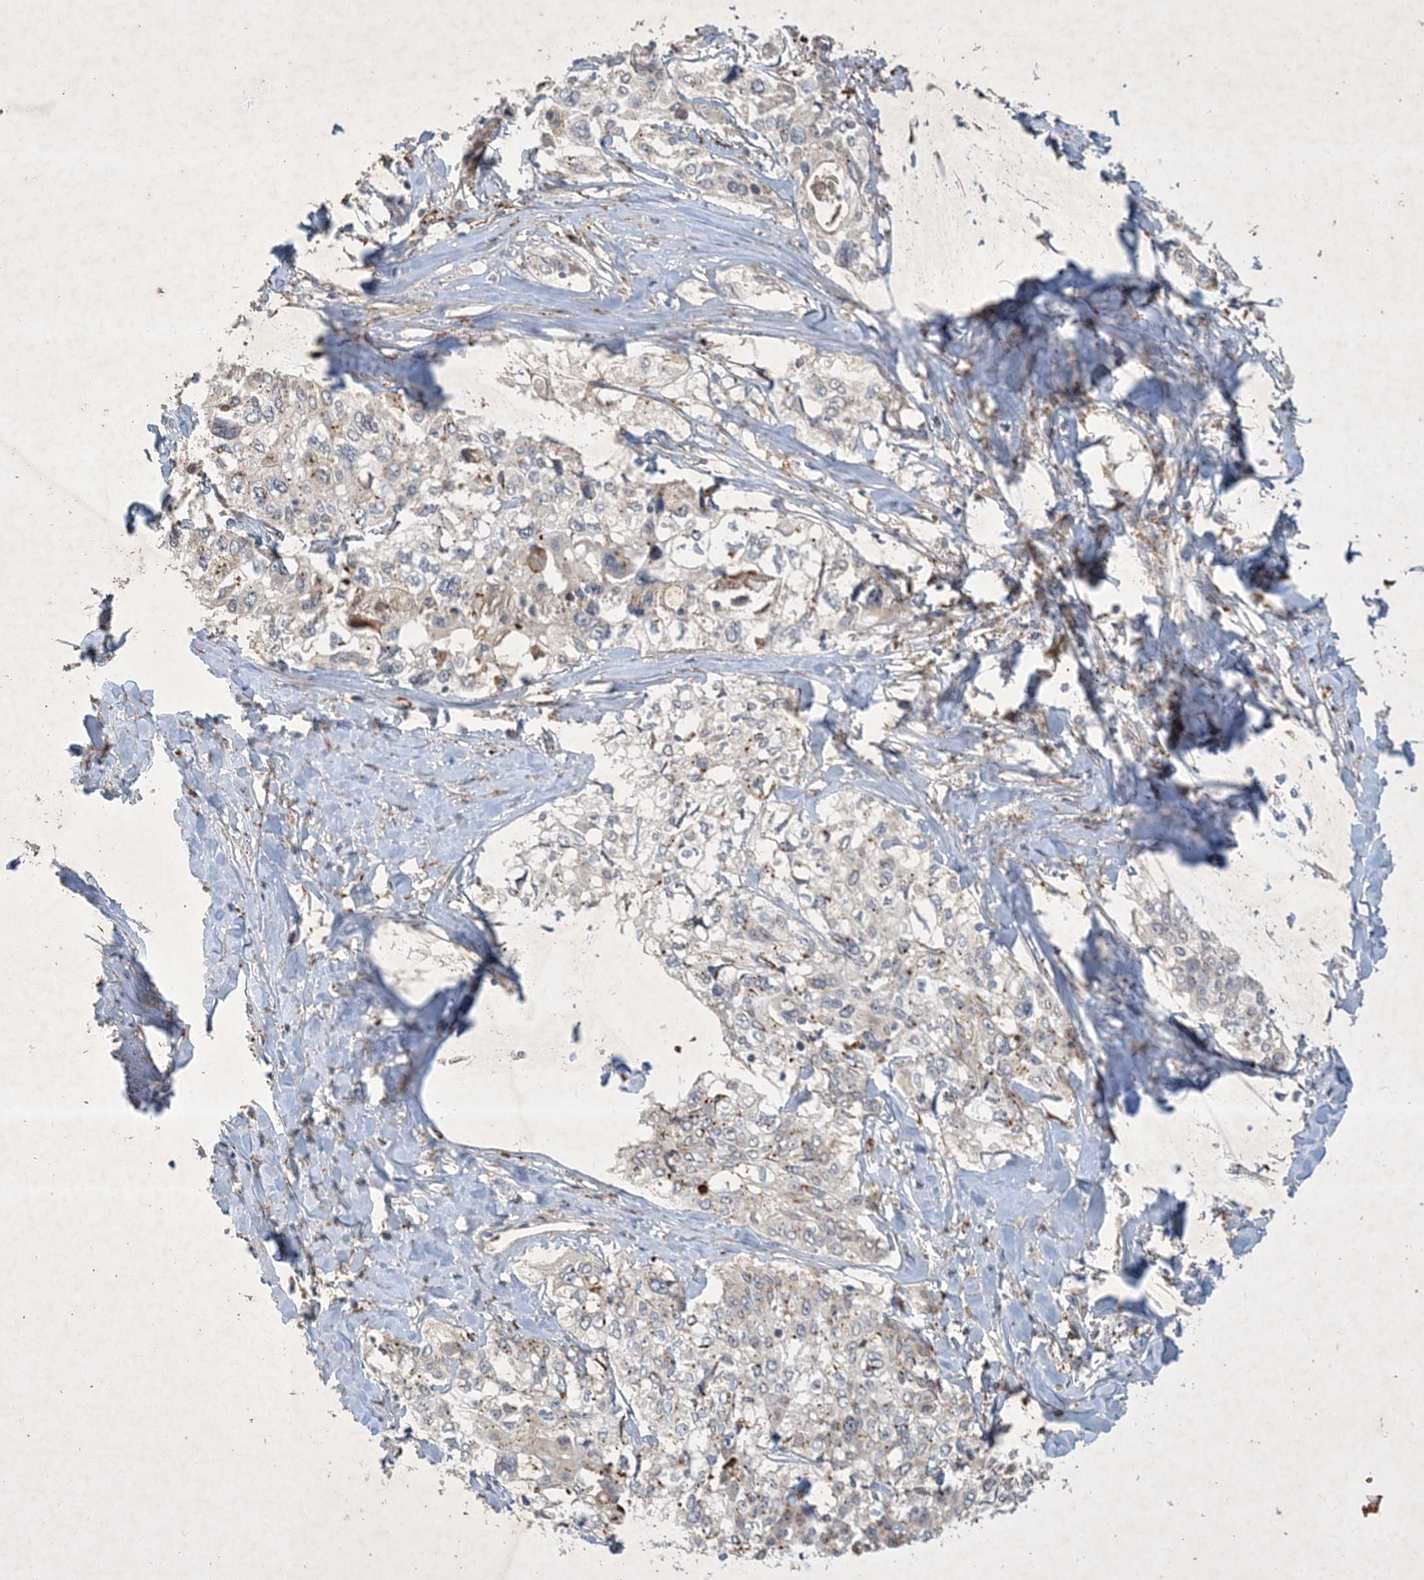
{"staining": {"intensity": "negative", "quantity": "none", "location": "none"}, "tissue": "cervical cancer", "cell_type": "Tumor cells", "image_type": "cancer", "snomed": [{"axis": "morphology", "description": "Squamous cell carcinoma, NOS"}, {"axis": "topography", "description": "Cervix"}], "caption": "DAB (3,3'-diaminobenzidine) immunohistochemical staining of cervical squamous cell carcinoma exhibits no significant positivity in tumor cells.", "gene": "MRPS18A", "patient": {"sex": "female", "age": 31}}